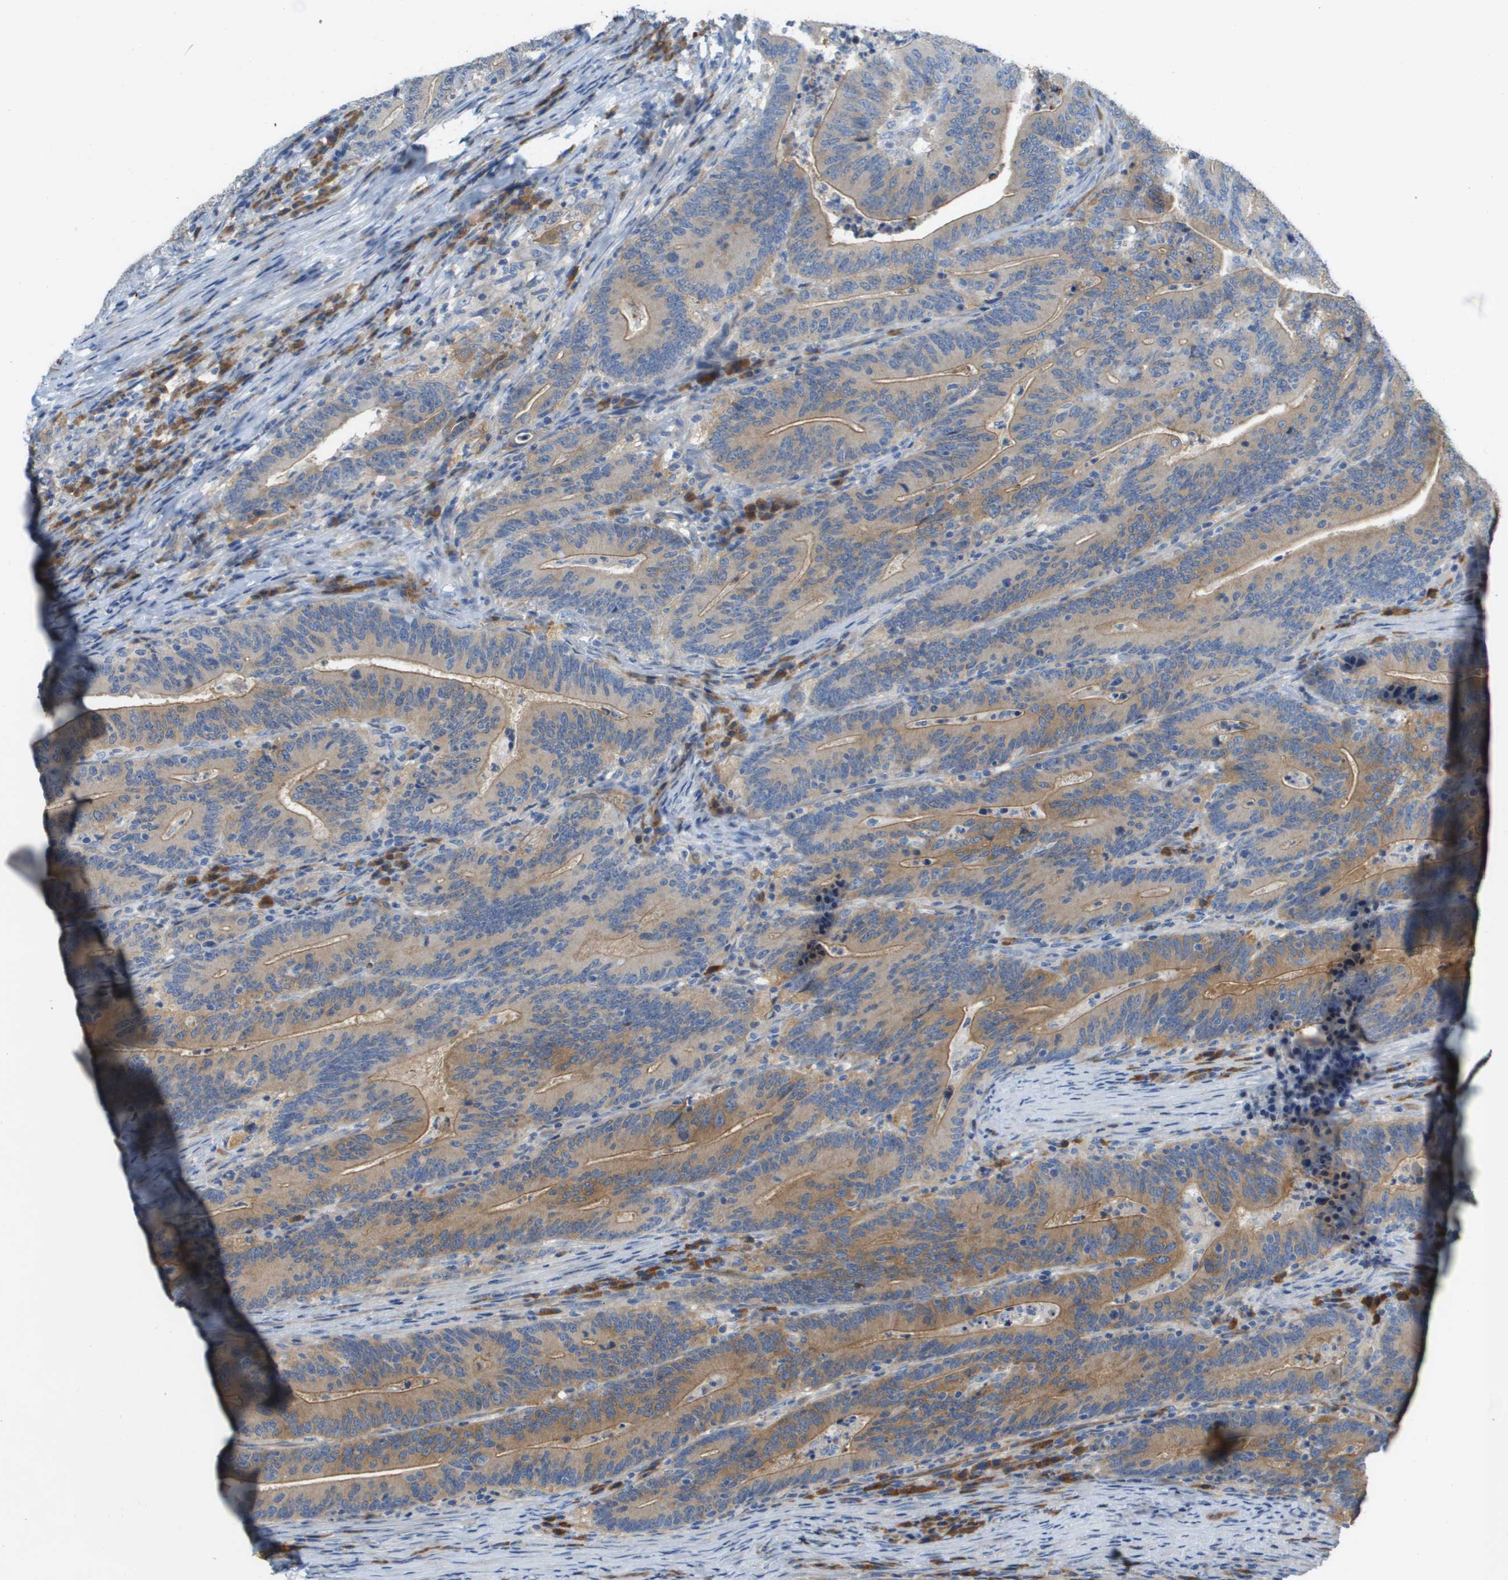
{"staining": {"intensity": "moderate", "quantity": ">75%", "location": "cytoplasmic/membranous"}, "tissue": "colorectal cancer", "cell_type": "Tumor cells", "image_type": "cancer", "snomed": [{"axis": "morphology", "description": "Adenocarcinoma, NOS"}, {"axis": "topography", "description": "Colon"}], "caption": "About >75% of tumor cells in human adenocarcinoma (colorectal) exhibit moderate cytoplasmic/membranous protein expression as visualized by brown immunohistochemical staining.", "gene": "CASP10", "patient": {"sex": "female", "age": 66}}